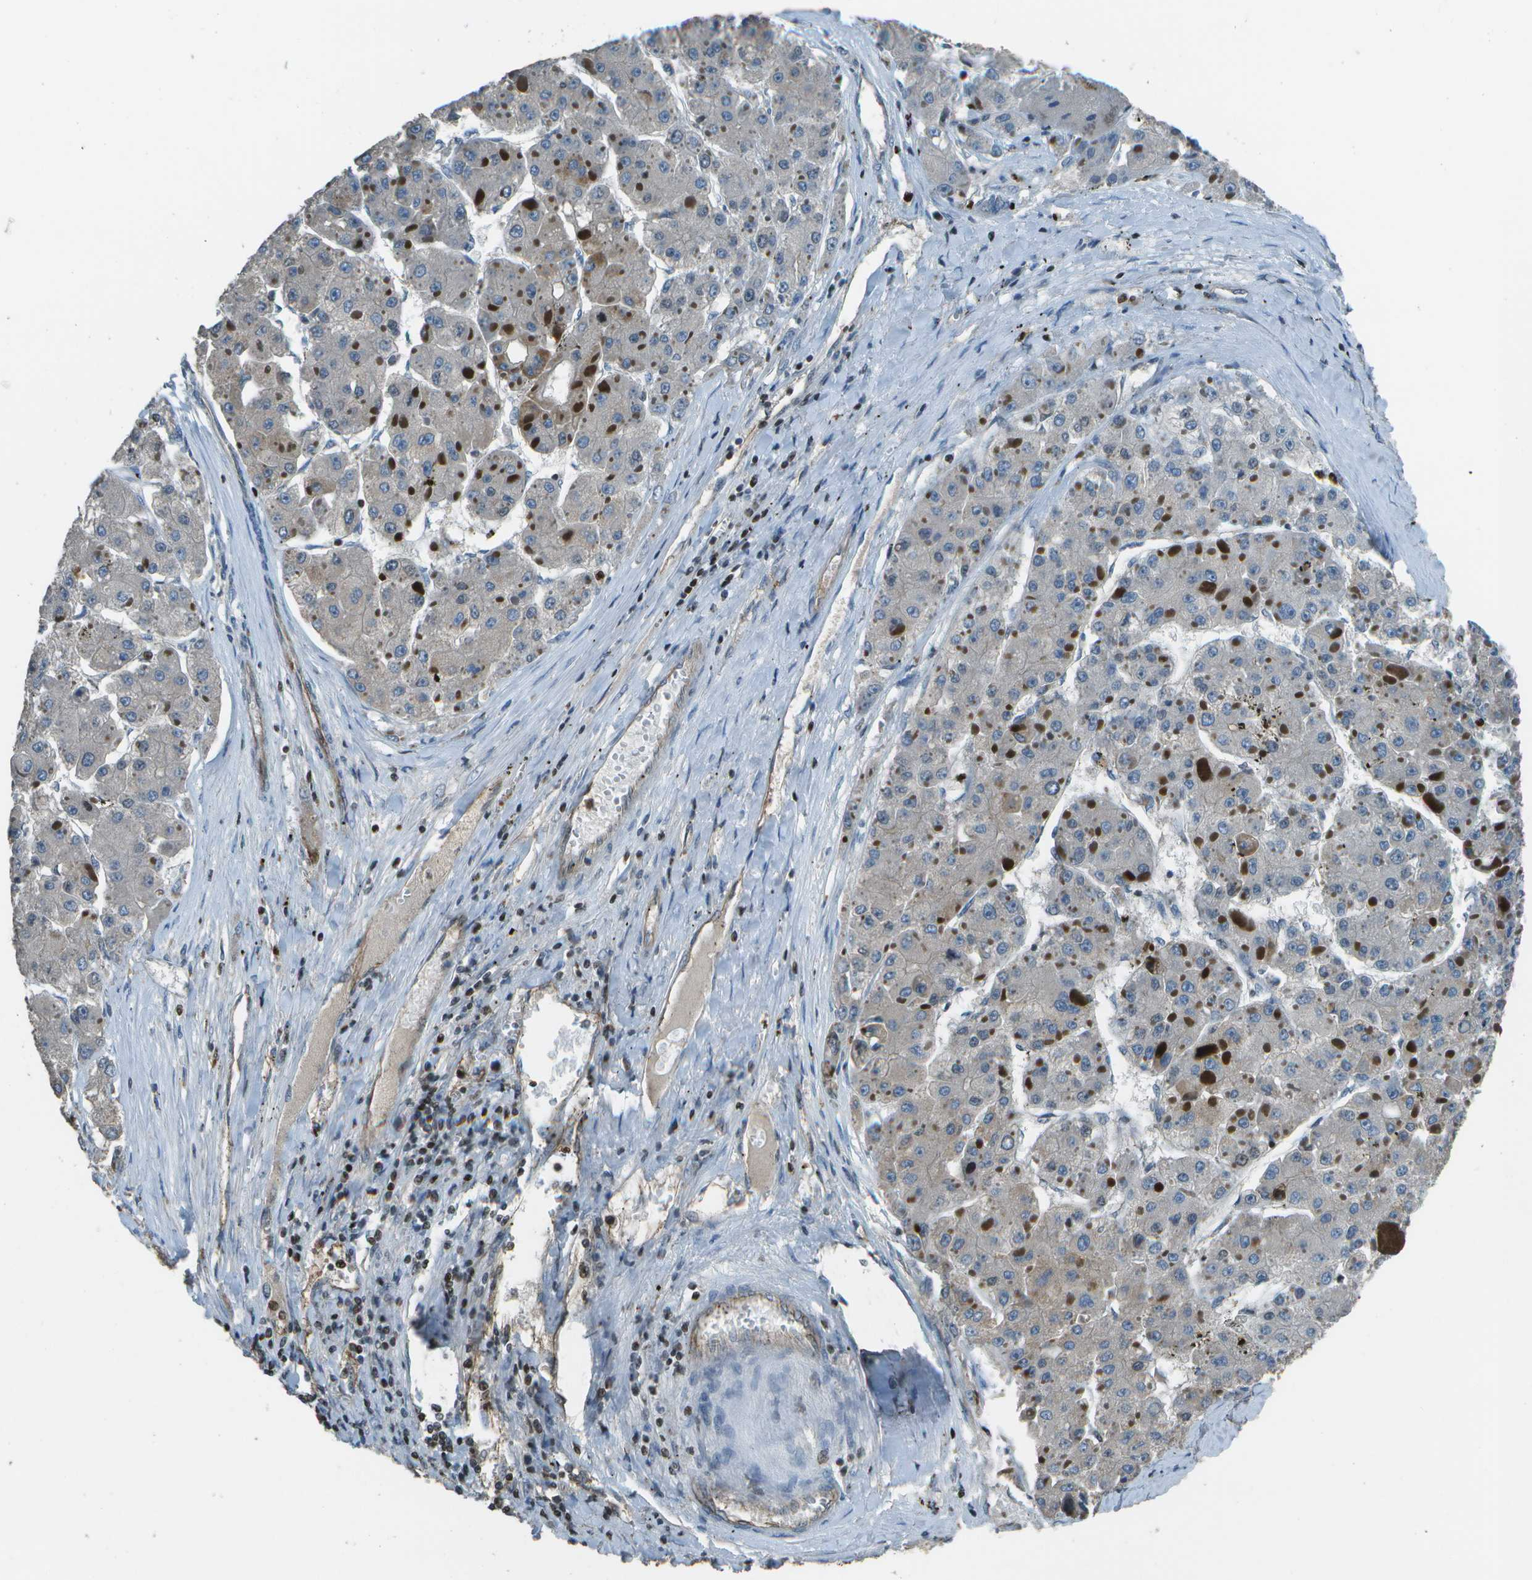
{"staining": {"intensity": "negative", "quantity": "none", "location": "none"}, "tissue": "liver cancer", "cell_type": "Tumor cells", "image_type": "cancer", "snomed": [{"axis": "morphology", "description": "Carcinoma, Hepatocellular, NOS"}, {"axis": "topography", "description": "Liver"}], "caption": "Micrograph shows no protein expression in tumor cells of liver cancer tissue.", "gene": "PDLIM1", "patient": {"sex": "female", "age": 73}}